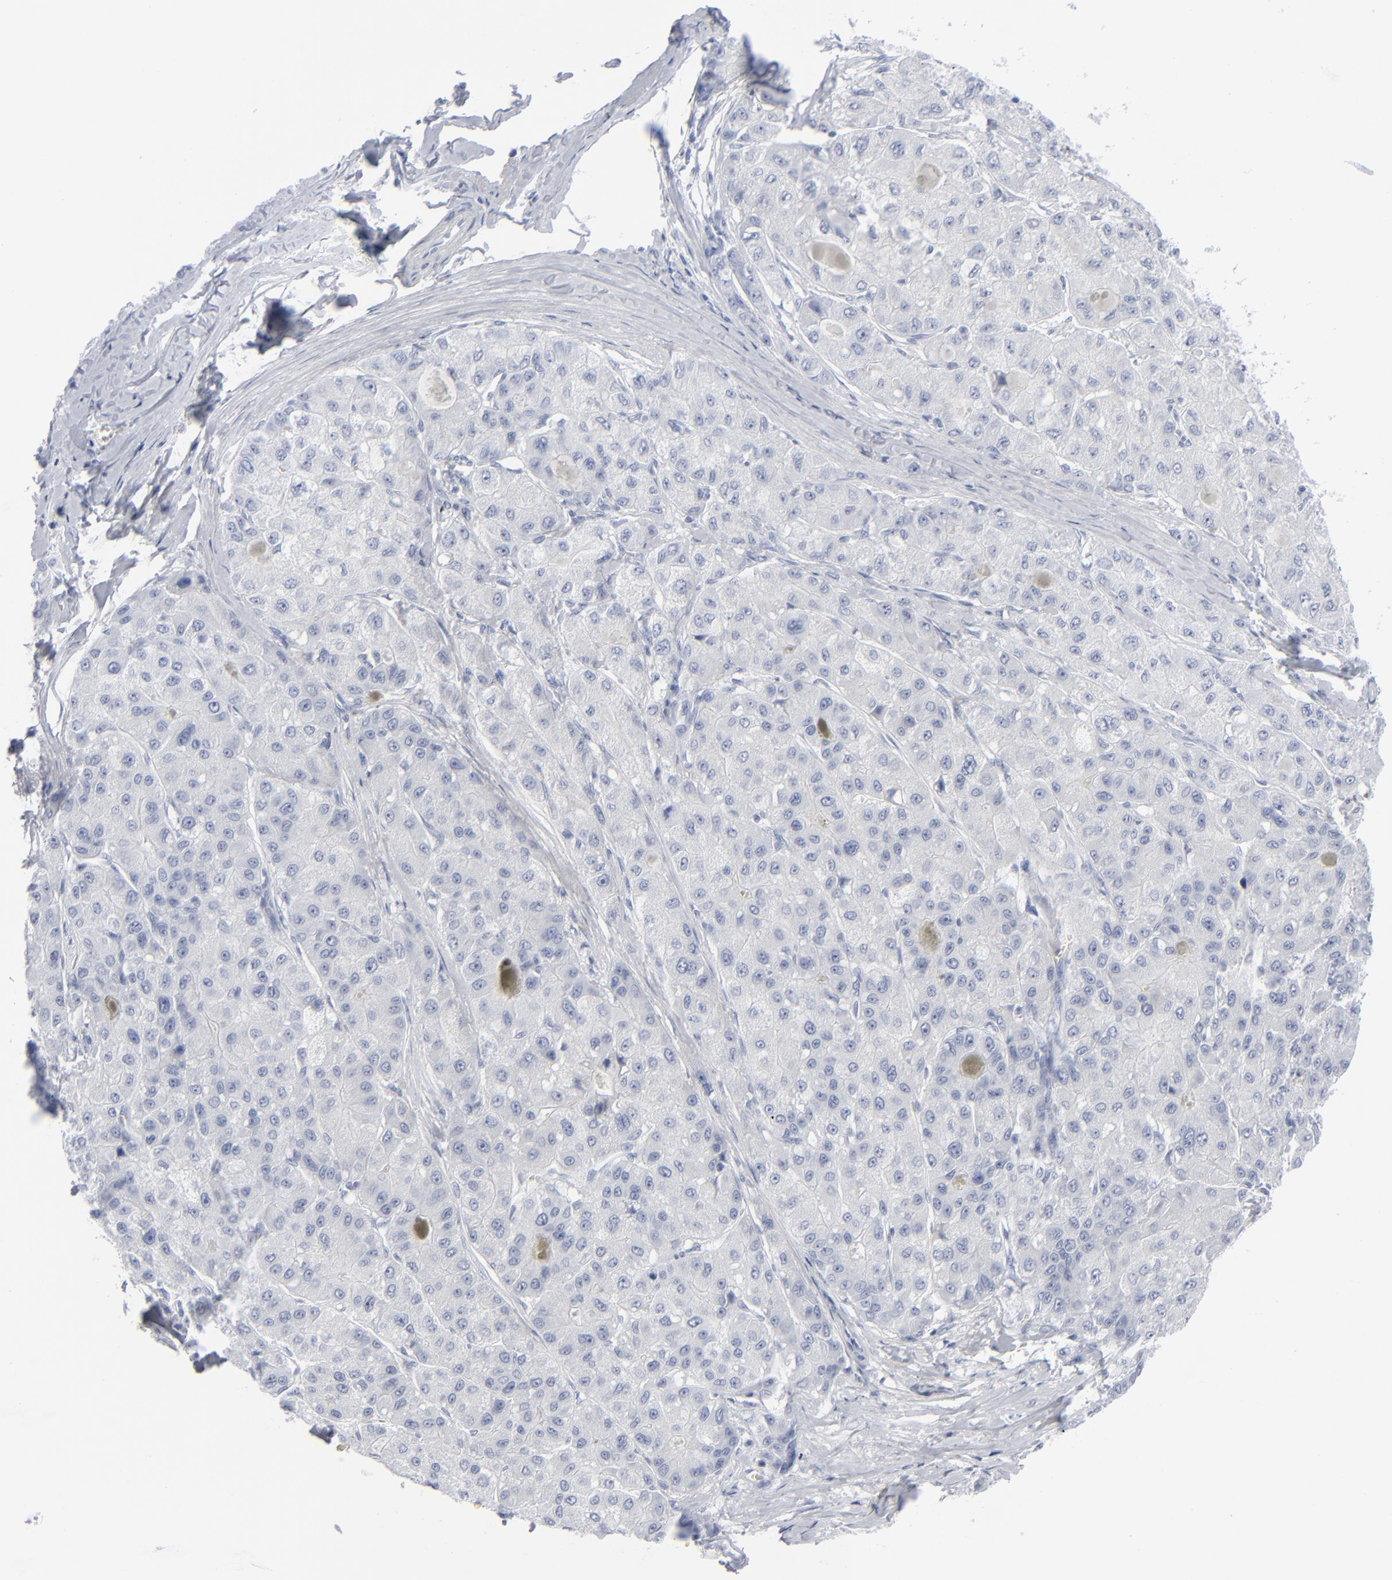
{"staining": {"intensity": "negative", "quantity": "none", "location": "none"}, "tissue": "liver cancer", "cell_type": "Tumor cells", "image_type": "cancer", "snomed": [{"axis": "morphology", "description": "Carcinoma, Hepatocellular, NOS"}, {"axis": "topography", "description": "Liver"}], "caption": "A histopathology image of liver hepatocellular carcinoma stained for a protein reveals no brown staining in tumor cells. Brightfield microscopy of IHC stained with DAB (3,3'-diaminobenzidine) (brown) and hematoxylin (blue), captured at high magnification.", "gene": "MSLN", "patient": {"sex": "male", "age": 80}}